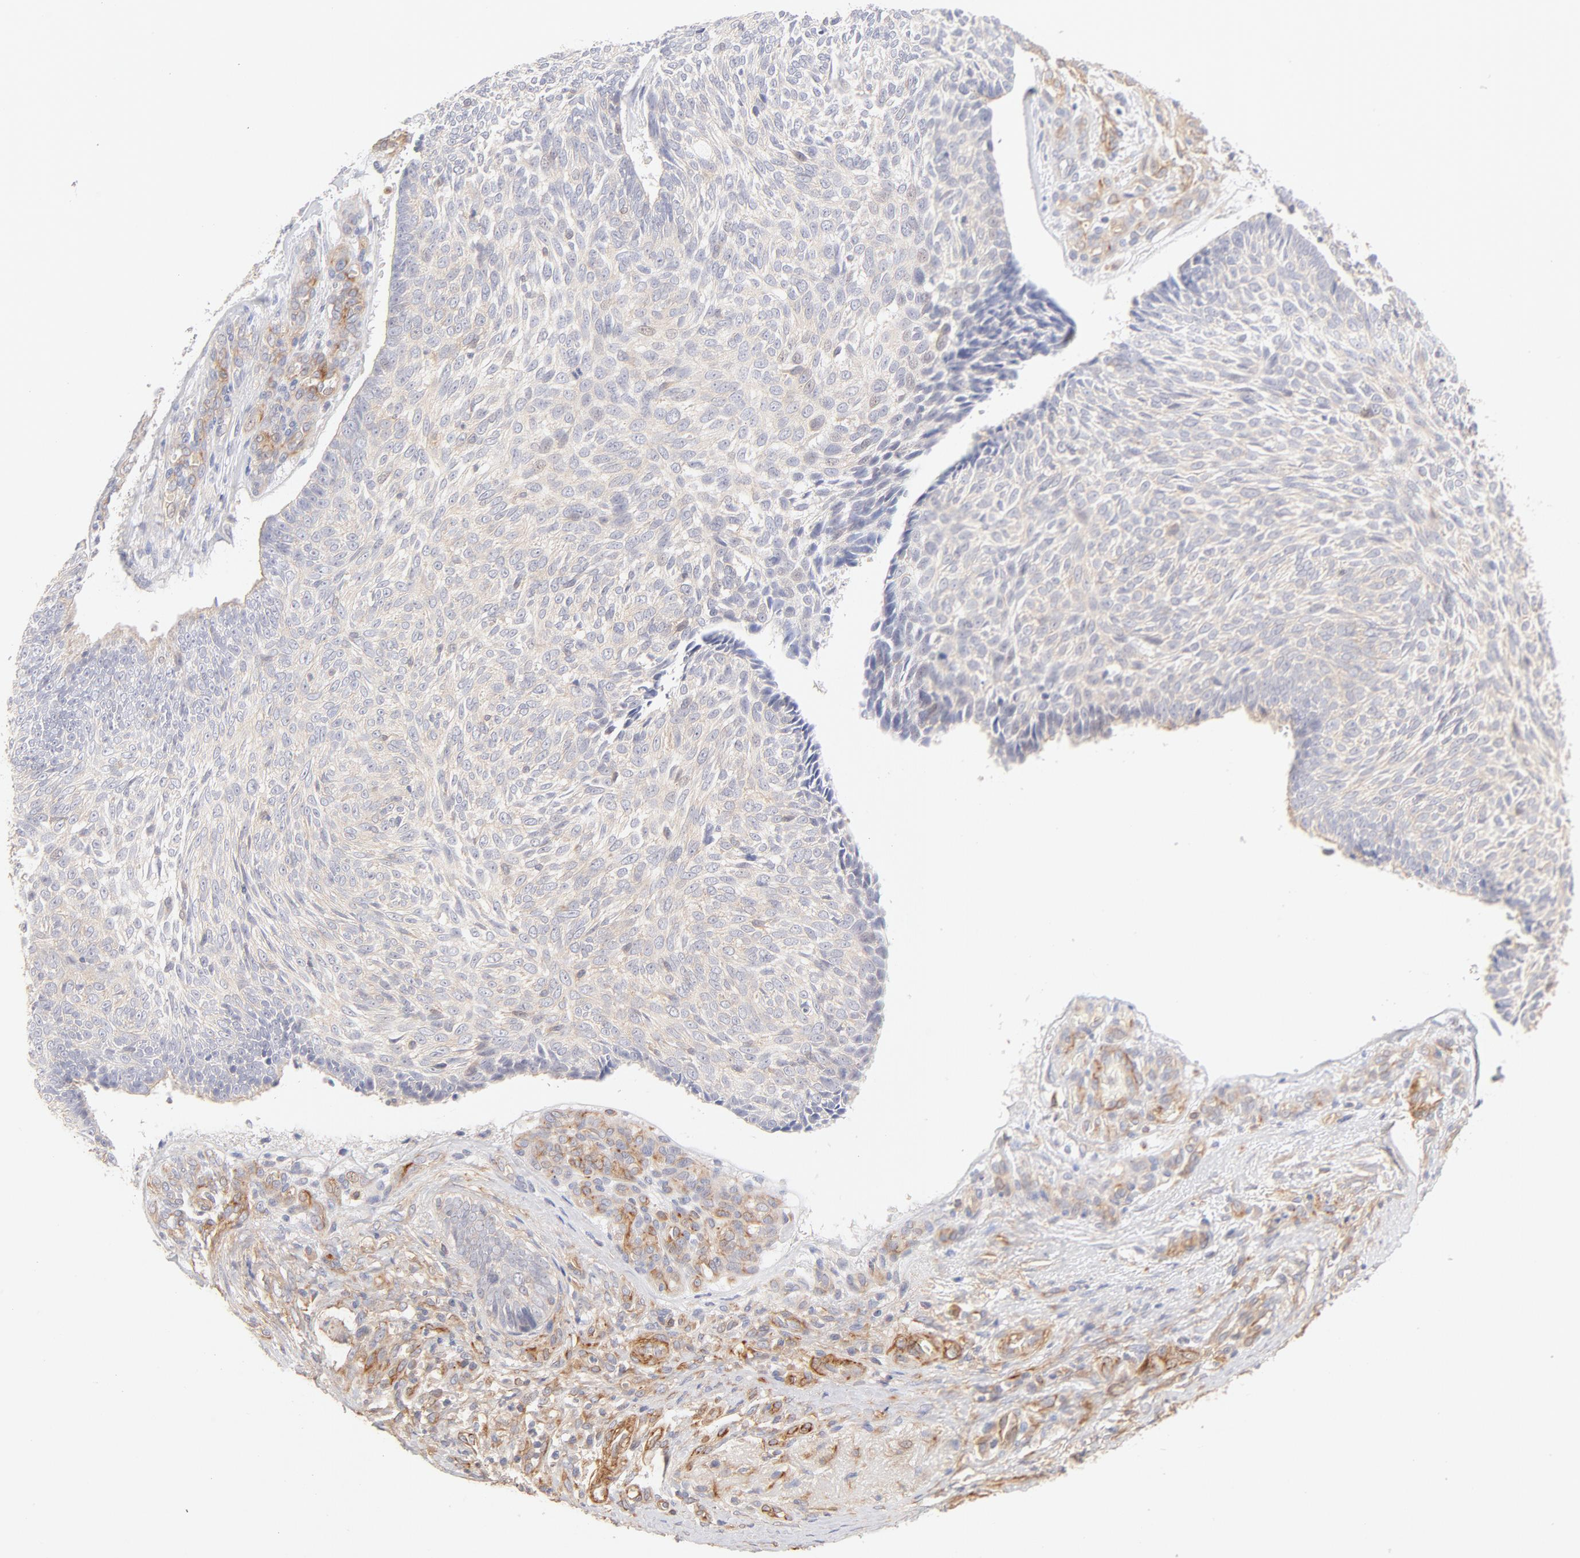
{"staining": {"intensity": "weak", "quantity": "25%-75%", "location": "cytoplasmic/membranous"}, "tissue": "skin cancer", "cell_type": "Tumor cells", "image_type": "cancer", "snomed": [{"axis": "morphology", "description": "Basal cell carcinoma"}, {"axis": "topography", "description": "Skin"}], "caption": "Tumor cells display low levels of weak cytoplasmic/membranous expression in approximately 25%-75% of cells in basal cell carcinoma (skin).", "gene": "LDLRAP1", "patient": {"sex": "male", "age": 72}}